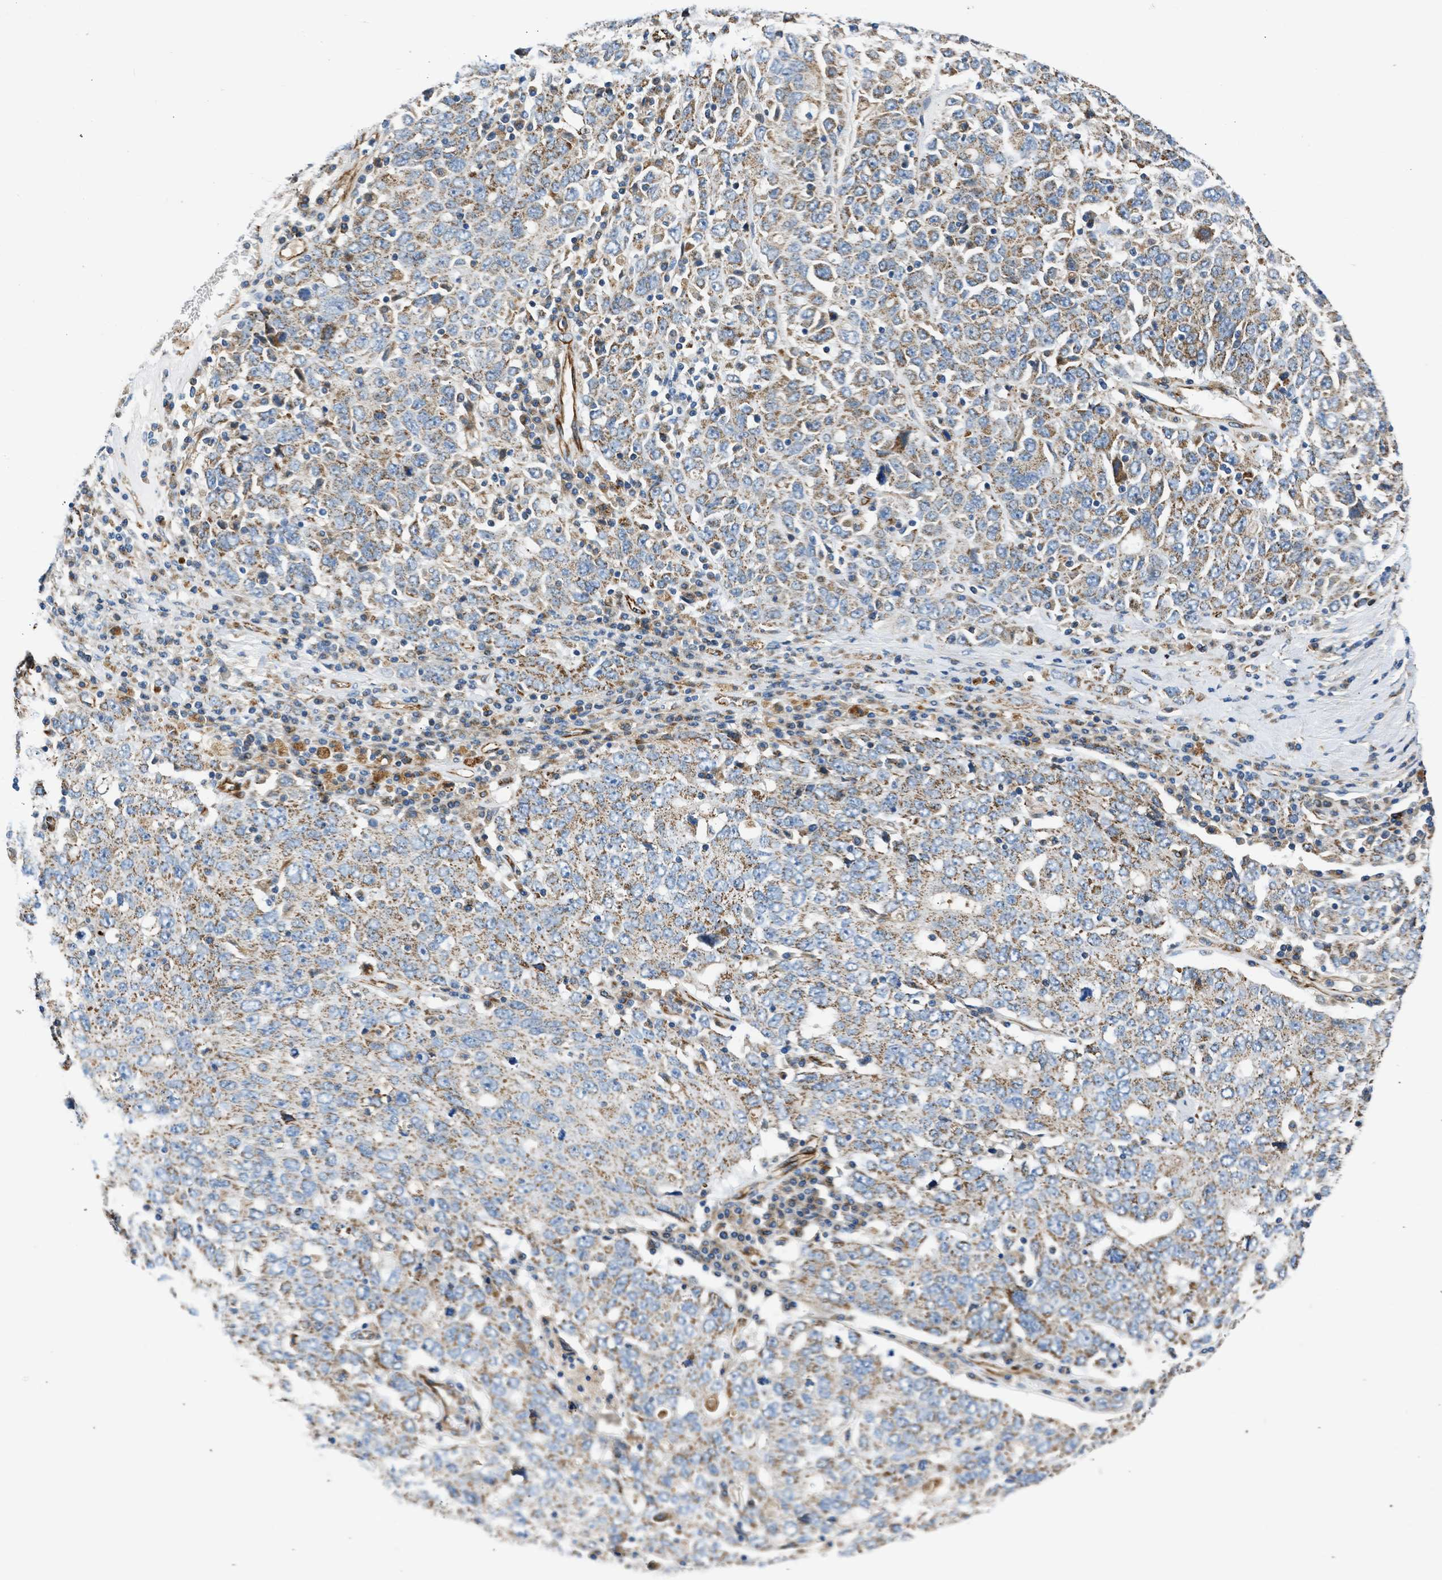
{"staining": {"intensity": "moderate", "quantity": "25%-75%", "location": "cytoplasmic/membranous"}, "tissue": "ovarian cancer", "cell_type": "Tumor cells", "image_type": "cancer", "snomed": [{"axis": "morphology", "description": "Carcinoma, endometroid"}, {"axis": "topography", "description": "Ovary"}], "caption": "IHC image of neoplastic tissue: ovarian endometroid carcinoma stained using IHC displays medium levels of moderate protein expression localized specifically in the cytoplasmic/membranous of tumor cells, appearing as a cytoplasmic/membranous brown color.", "gene": "ULK4", "patient": {"sex": "female", "age": 62}}